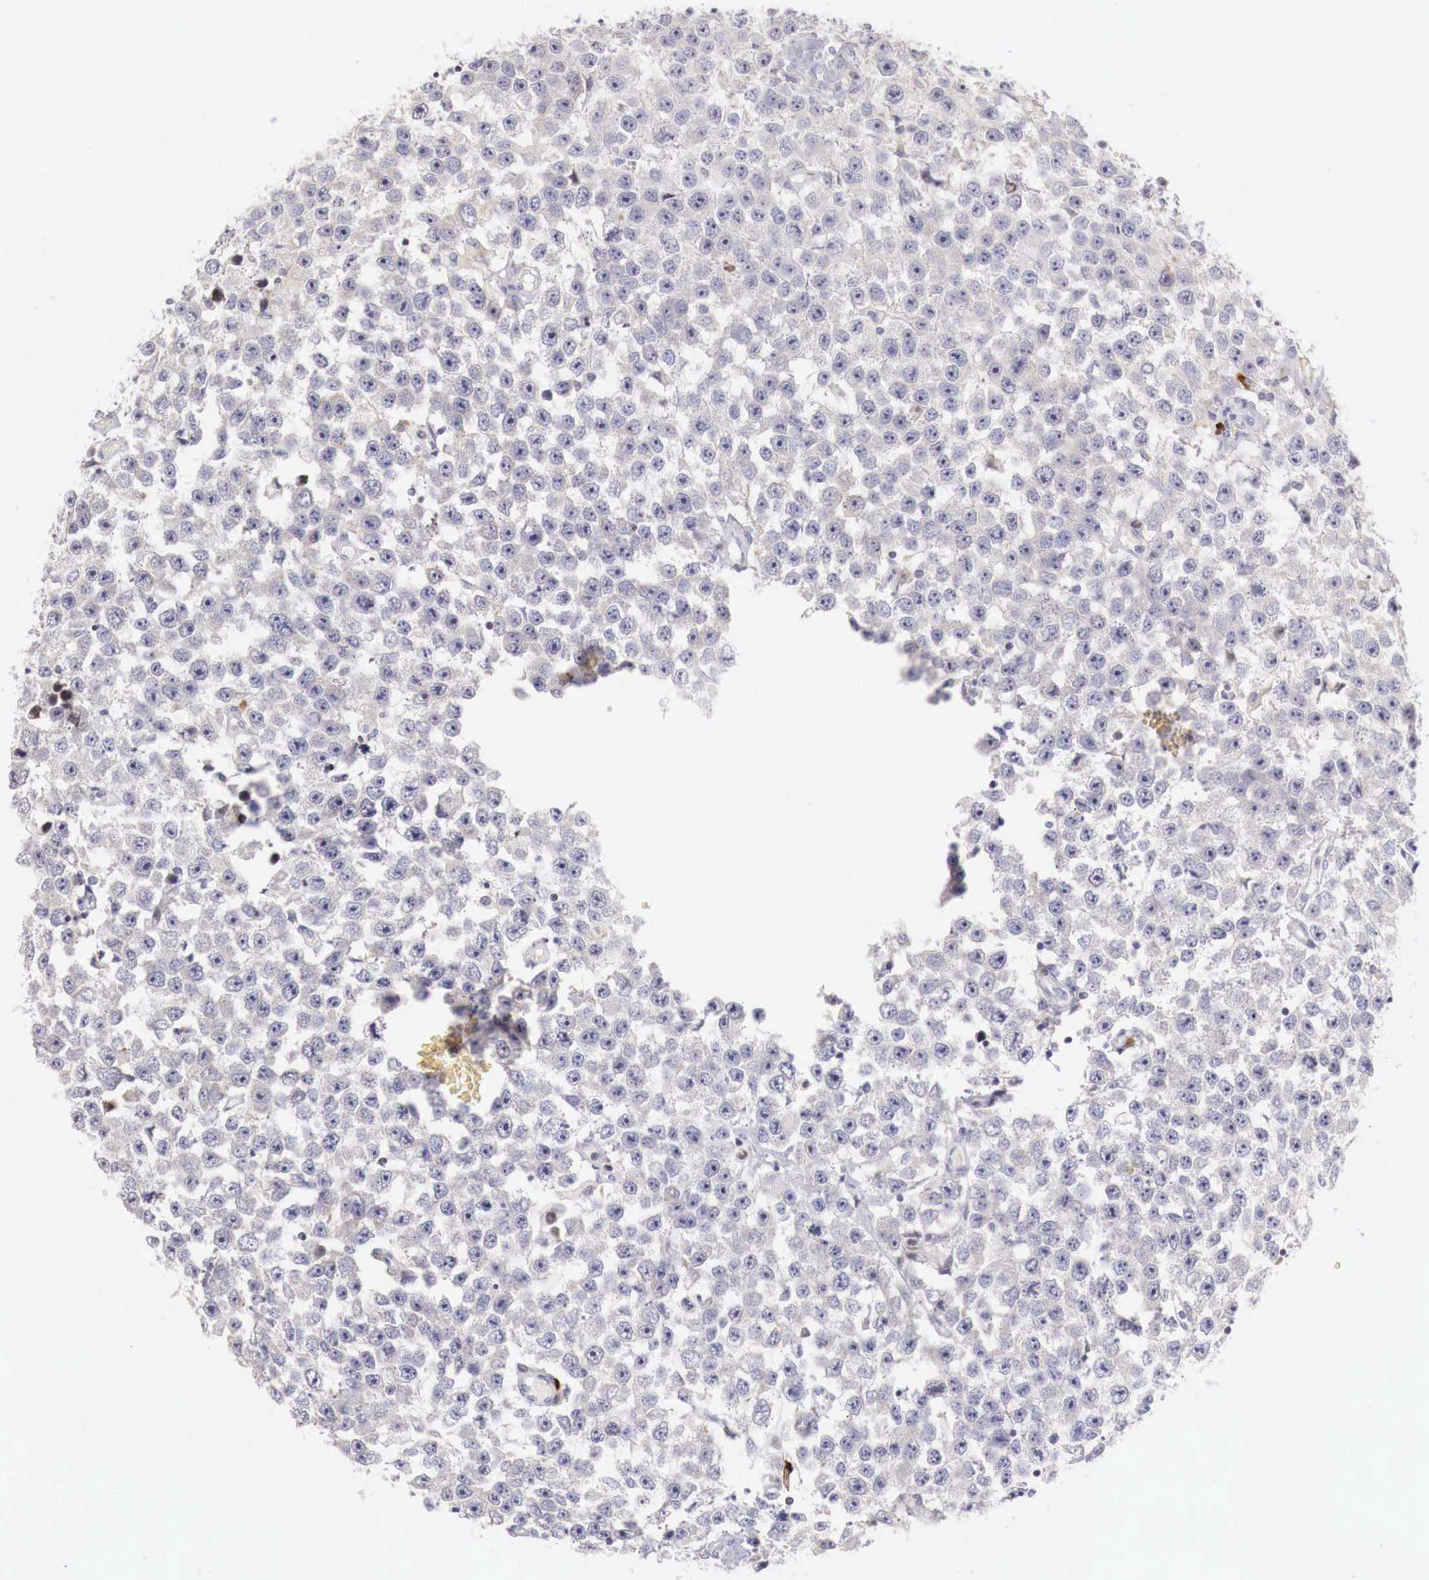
{"staining": {"intensity": "negative", "quantity": "none", "location": "none"}, "tissue": "testis cancer", "cell_type": "Tumor cells", "image_type": "cancer", "snomed": [{"axis": "morphology", "description": "Seminoma, NOS"}, {"axis": "topography", "description": "Testis"}], "caption": "Immunohistochemistry image of neoplastic tissue: human testis cancer stained with DAB (3,3'-diaminobenzidine) exhibits no significant protein staining in tumor cells.", "gene": "CLCN5", "patient": {"sex": "male", "age": 52}}